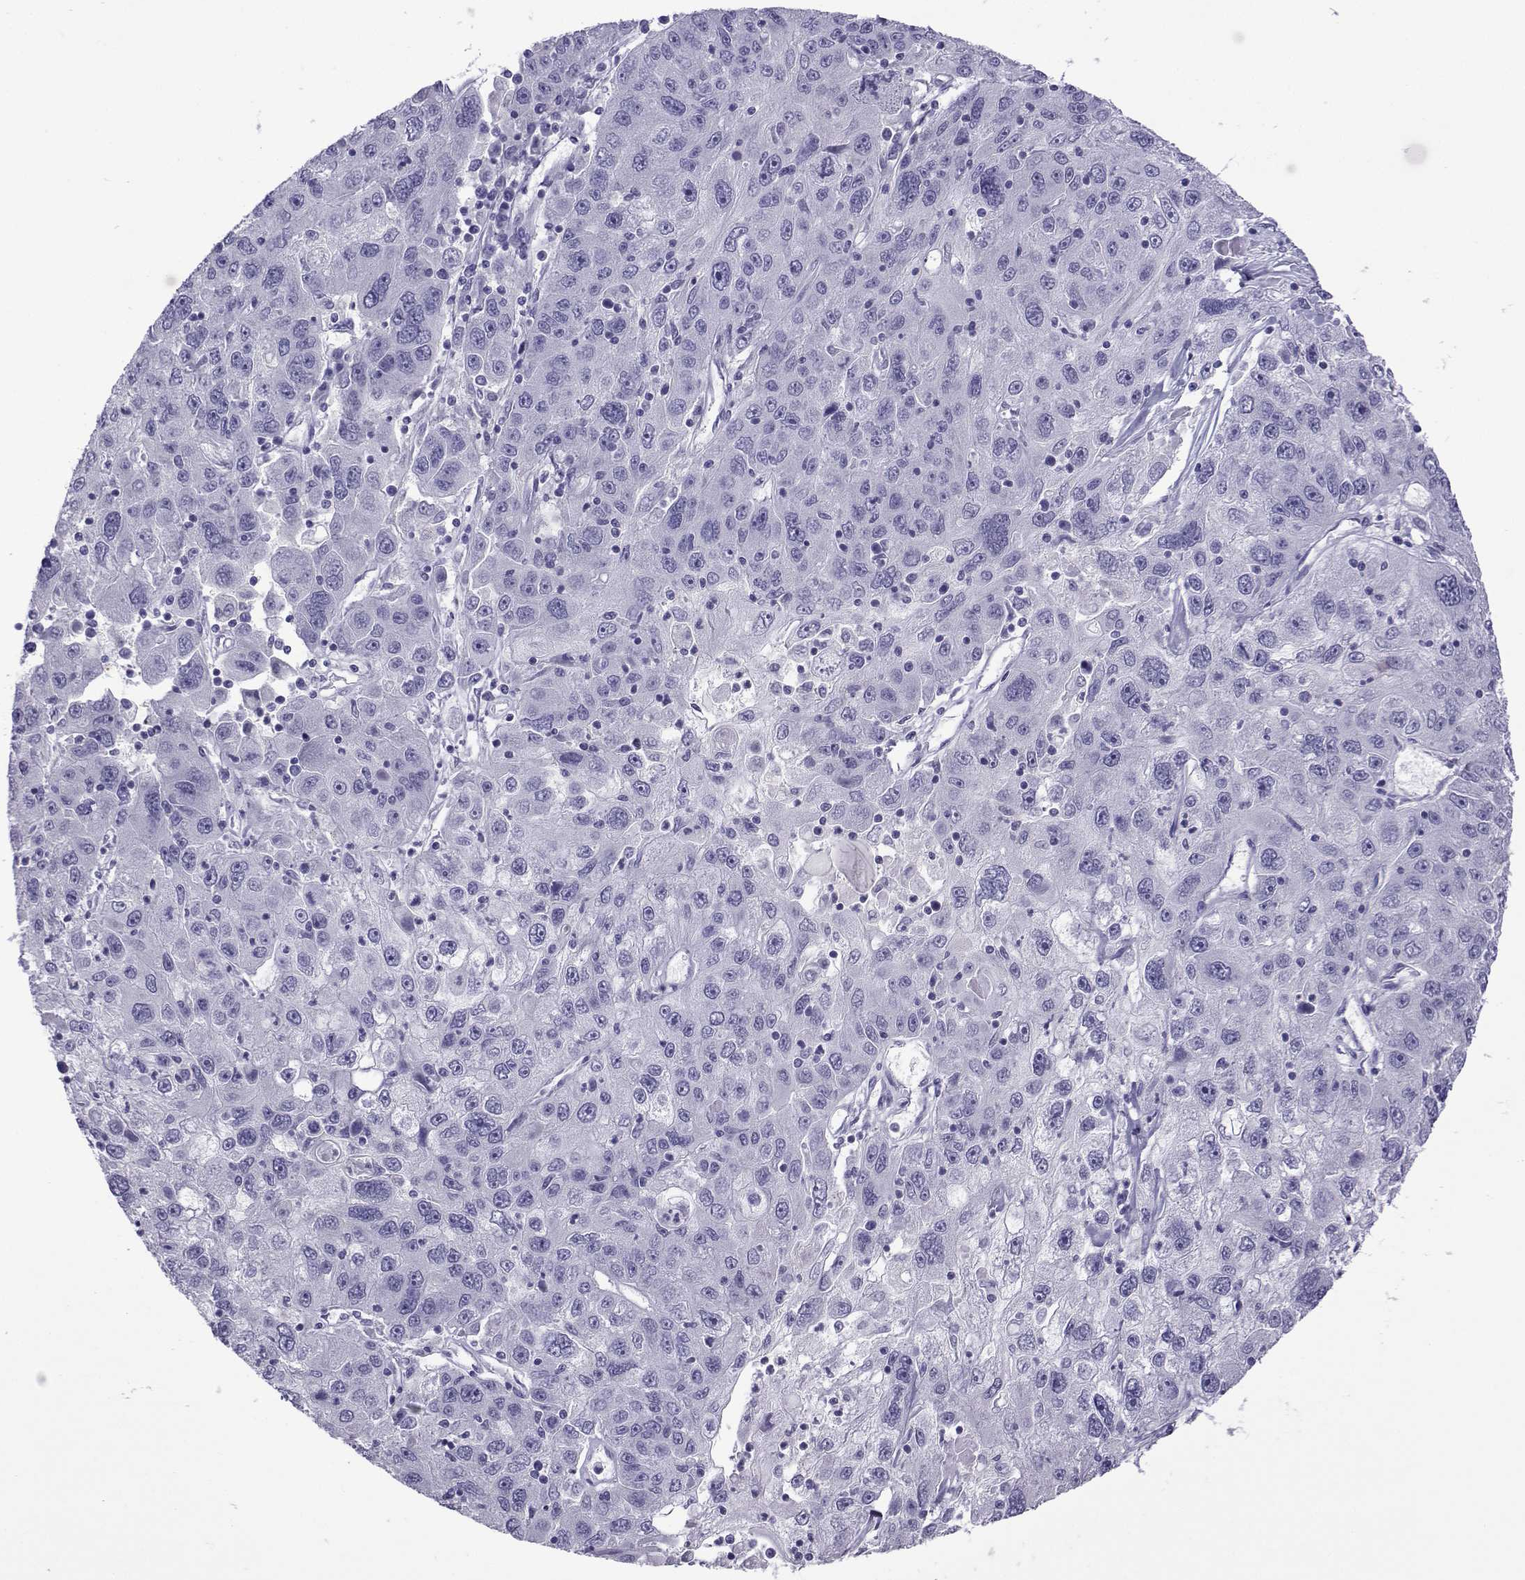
{"staining": {"intensity": "negative", "quantity": "none", "location": "none"}, "tissue": "stomach cancer", "cell_type": "Tumor cells", "image_type": "cancer", "snomed": [{"axis": "morphology", "description": "Adenocarcinoma, NOS"}, {"axis": "topography", "description": "Stomach"}], "caption": "Human stomach cancer stained for a protein using IHC demonstrates no staining in tumor cells.", "gene": "CFAP70", "patient": {"sex": "male", "age": 56}}